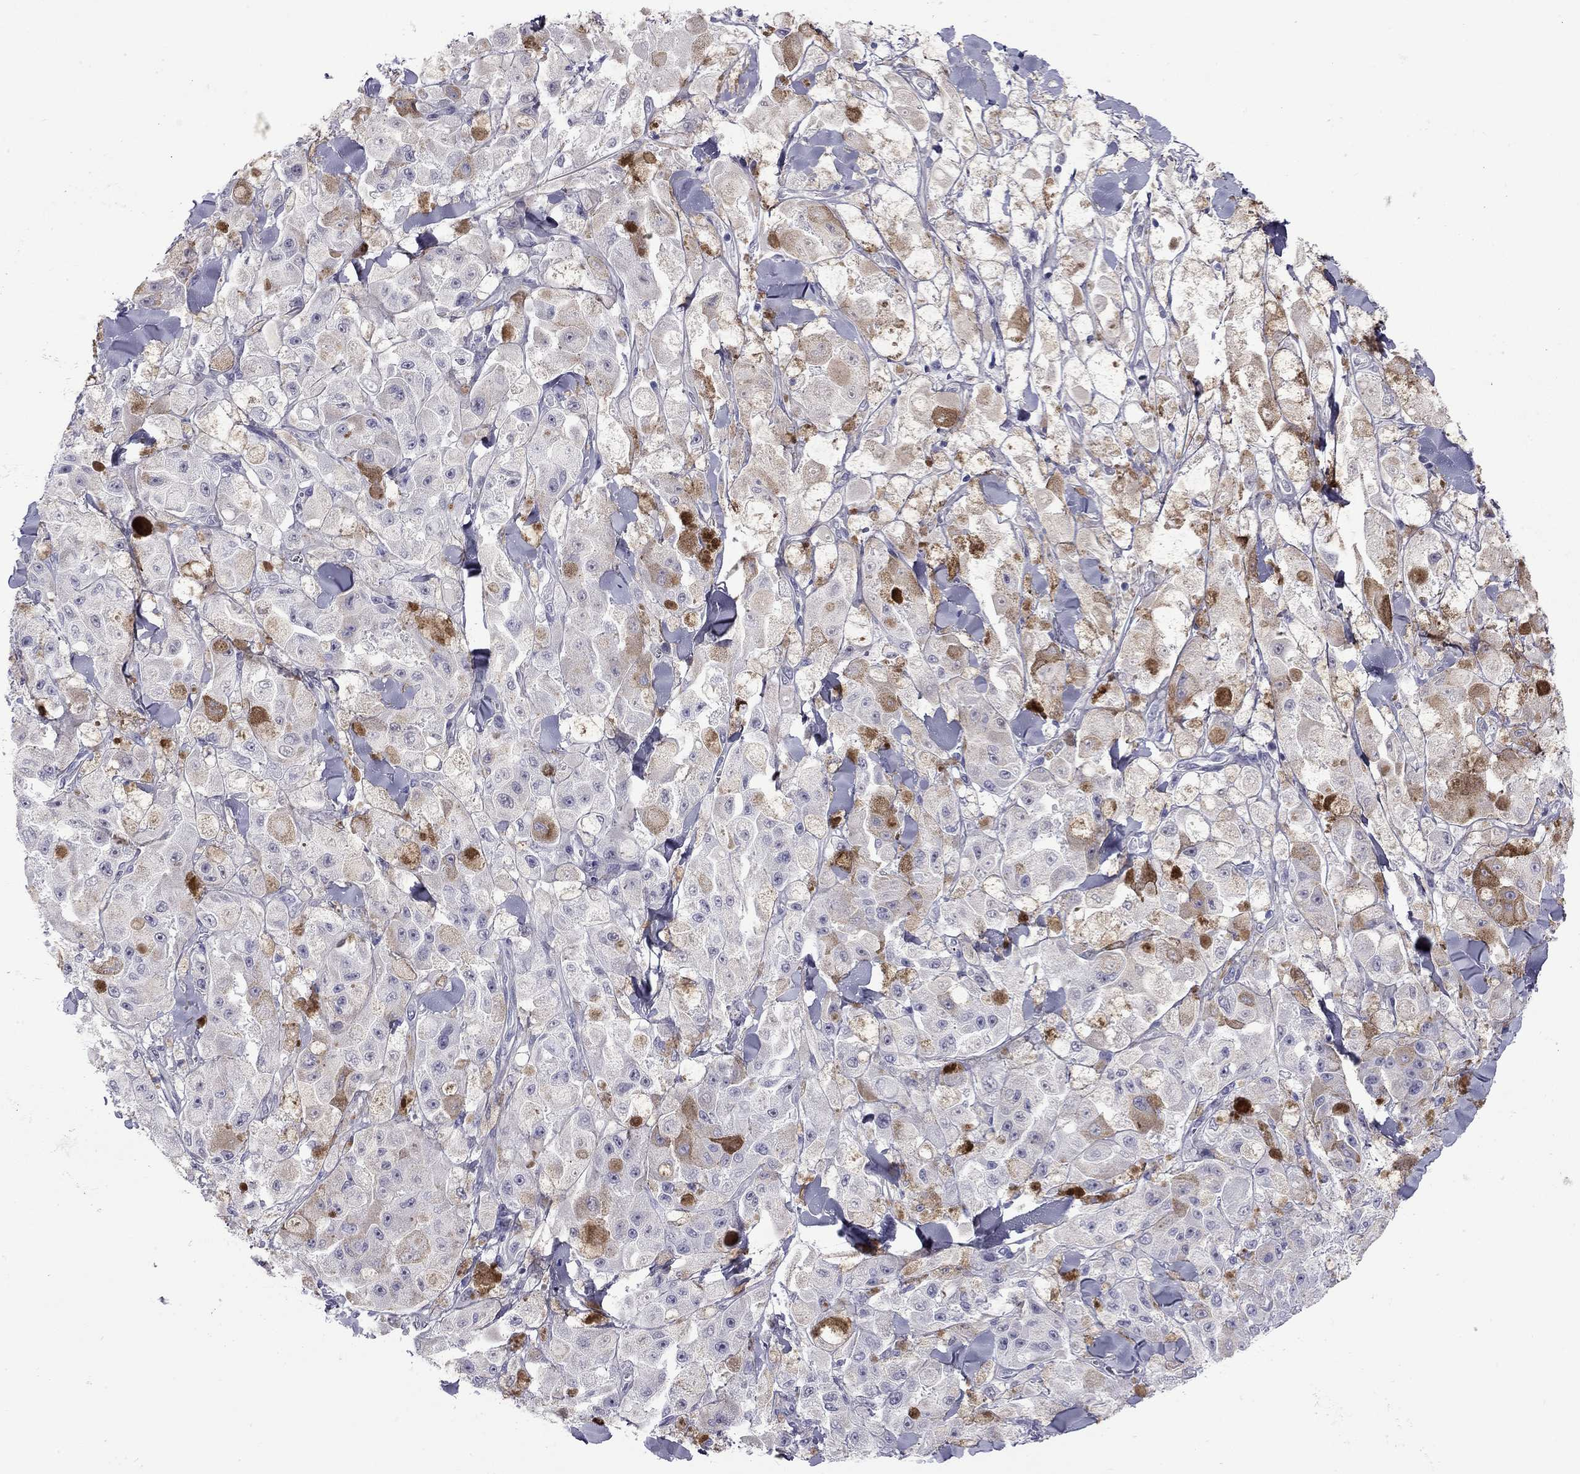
{"staining": {"intensity": "negative", "quantity": "none", "location": "none"}, "tissue": "melanoma", "cell_type": "Tumor cells", "image_type": "cancer", "snomed": [{"axis": "morphology", "description": "Malignant melanoma, NOS"}, {"axis": "topography", "description": "Skin"}], "caption": "Protein analysis of malignant melanoma shows no significant staining in tumor cells.", "gene": "CMYA5", "patient": {"sex": "female", "age": 58}}